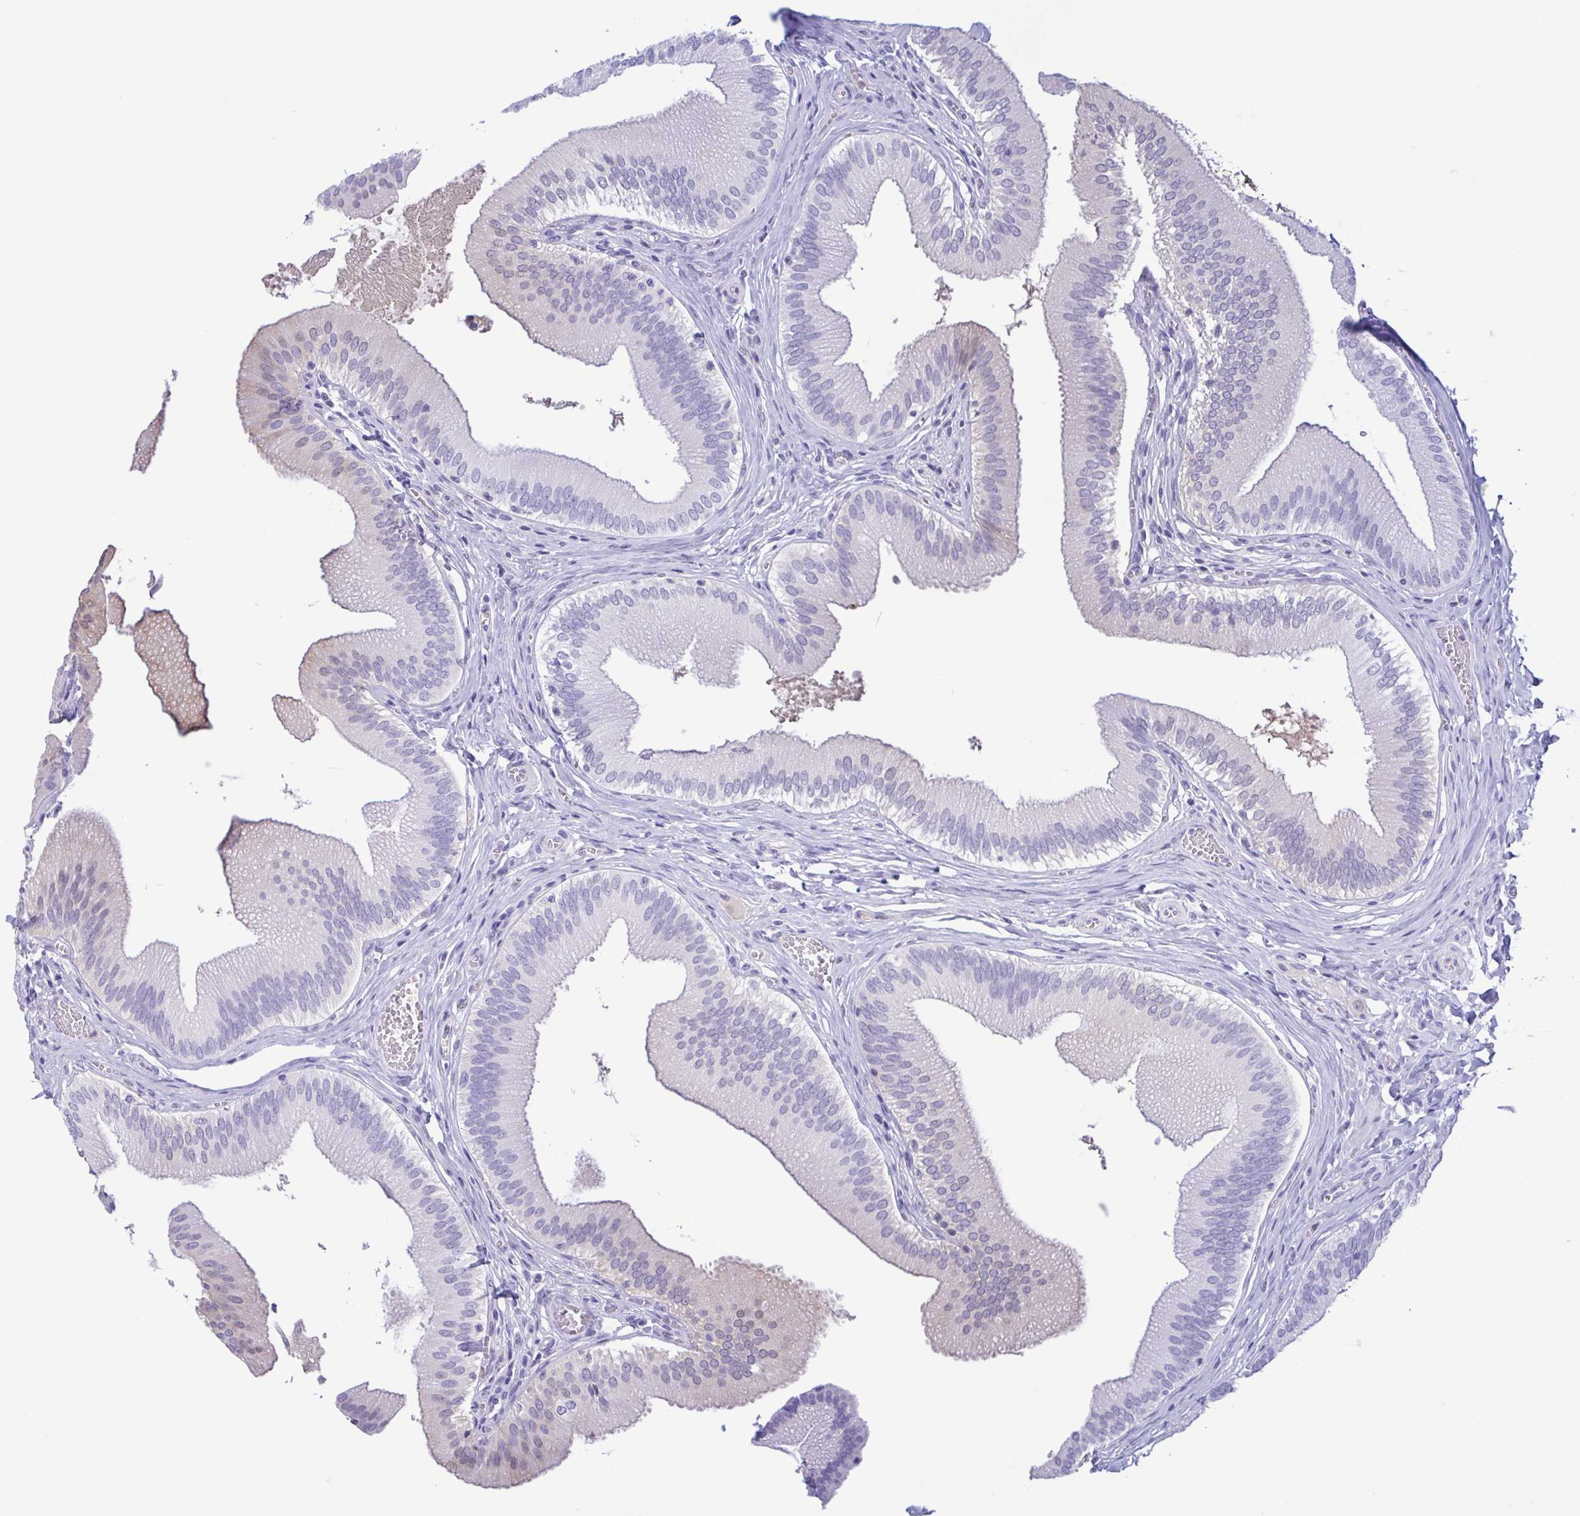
{"staining": {"intensity": "weak", "quantity": "<25%", "location": "cytoplasmic/membranous"}, "tissue": "gallbladder", "cell_type": "Glandular cells", "image_type": "normal", "snomed": [{"axis": "morphology", "description": "Normal tissue, NOS"}, {"axis": "topography", "description": "Gallbladder"}], "caption": "There is no significant positivity in glandular cells of gallbladder. (DAB IHC, high magnification).", "gene": "LDHC", "patient": {"sex": "male", "age": 17}}